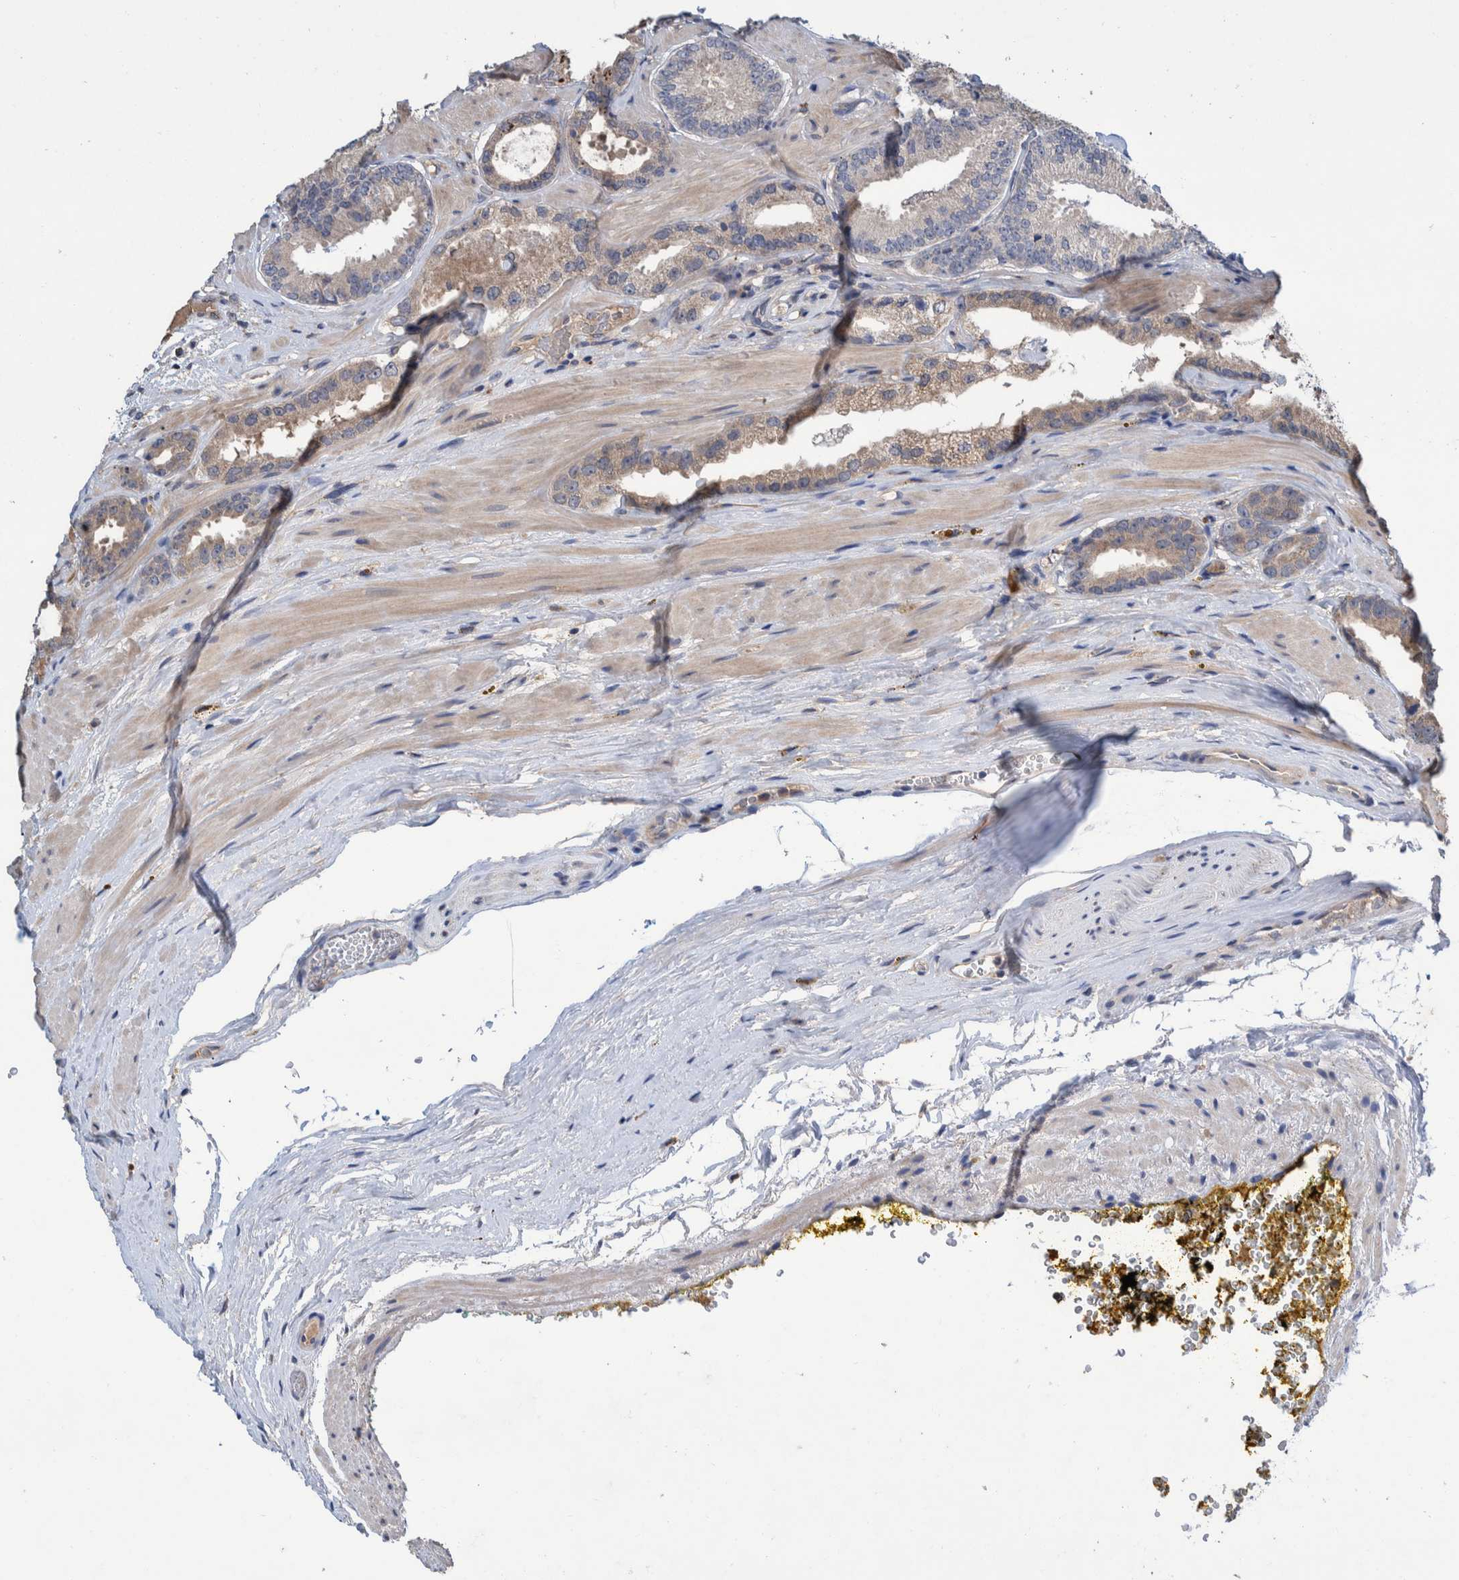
{"staining": {"intensity": "weak", "quantity": "<25%", "location": "cytoplasmic/membranous"}, "tissue": "prostate cancer", "cell_type": "Tumor cells", "image_type": "cancer", "snomed": [{"axis": "morphology", "description": "Adenocarcinoma, Low grade"}, {"axis": "topography", "description": "Prostate"}], "caption": "Immunohistochemistry (IHC) image of neoplastic tissue: prostate adenocarcinoma (low-grade) stained with DAB displays no significant protein staining in tumor cells. Brightfield microscopy of IHC stained with DAB (3,3'-diaminobenzidine) (brown) and hematoxylin (blue), captured at high magnification.", "gene": "PLPBP", "patient": {"sex": "male", "age": 51}}